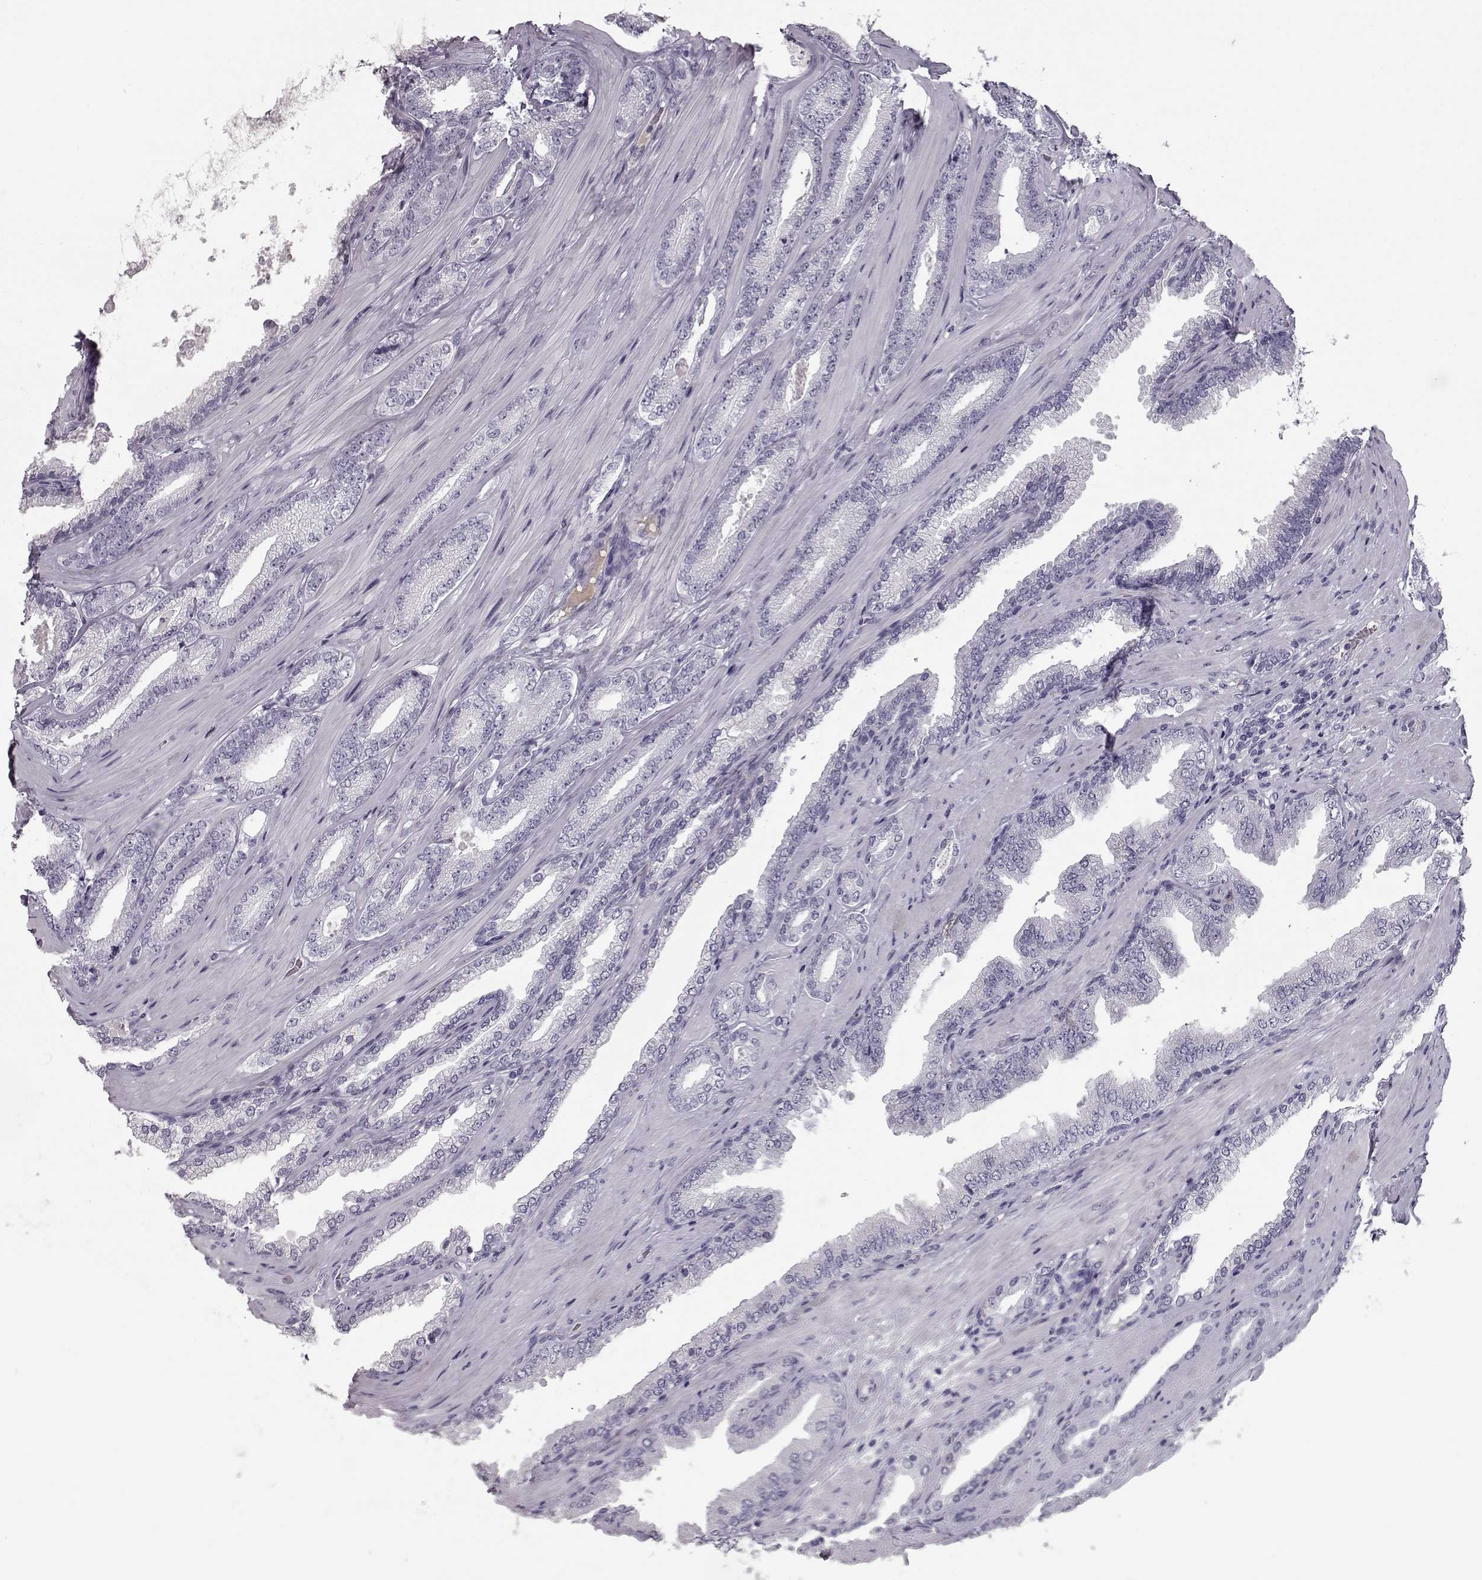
{"staining": {"intensity": "negative", "quantity": "none", "location": "none"}, "tissue": "prostate cancer", "cell_type": "Tumor cells", "image_type": "cancer", "snomed": [{"axis": "morphology", "description": "Adenocarcinoma, Low grade"}, {"axis": "topography", "description": "Prostate"}], "caption": "A micrograph of prostate cancer stained for a protein reveals no brown staining in tumor cells. (Stains: DAB (3,3'-diaminobenzidine) immunohistochemistry (IHC) with hematoxylin counter stain, Microscopy: brightfield microscopy at high magnification).", "gene": "CCL19", "patient": {"sex": "male", "age": 61}}